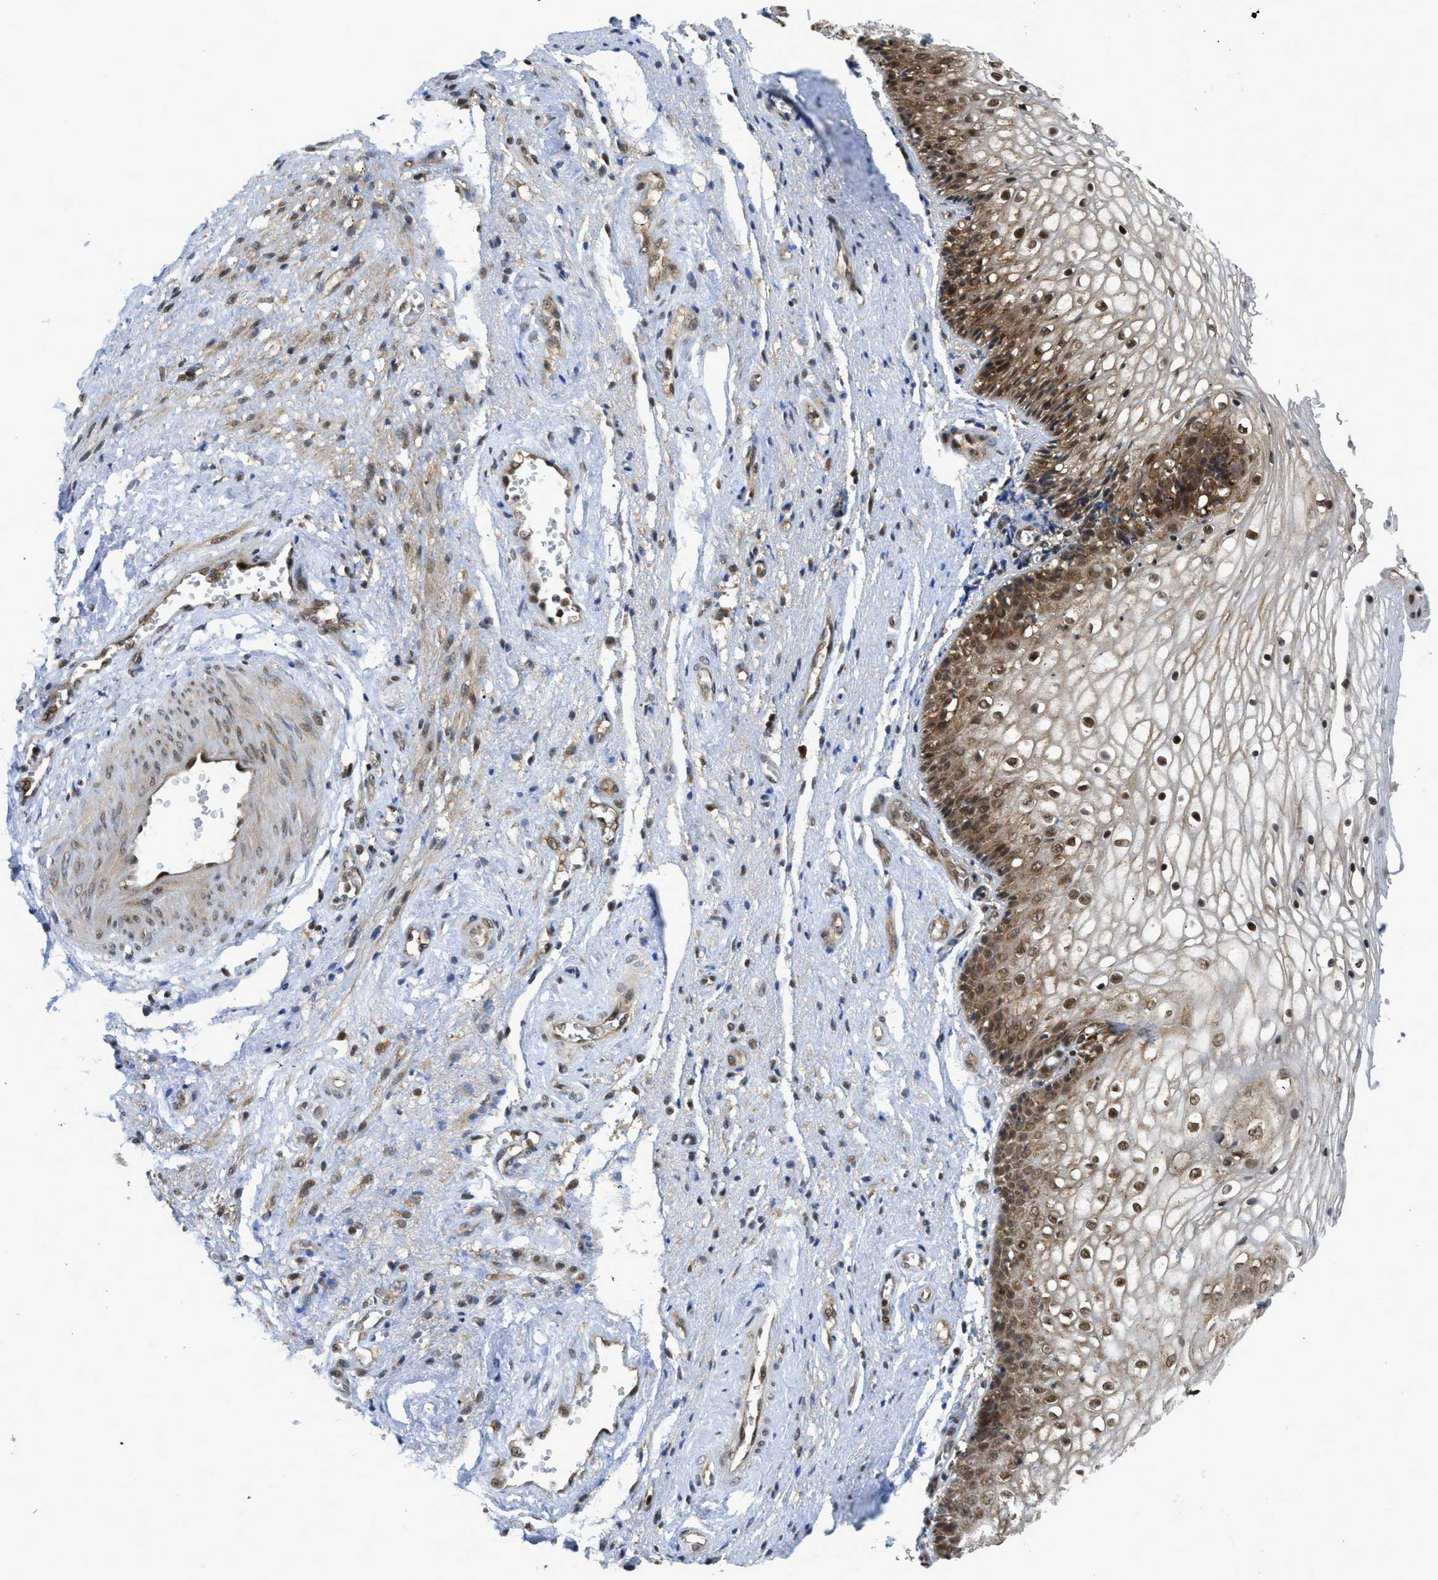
{"staining": {"intensity": "moderate", "quantity": "25%-75%", "location": "cytoplasmic/membranous,nuclear"}, "tissue": "vagina", "cell_type": "Squamous epithelial cells", "image_type": "normal", "snomed": [{"axis": "morphology", "description": "Normal tissue, NOS"}, {"axis": "topography", "description": "Vagina"}], "caption": "DAB (3,3'-diaminobenzidine) immunohistochemical staining of unremarkable vagina demonstrates moderate cytoplasmic/membranous,nuclear protein expression in approximately 25%-75% of squamous epithelial cells.", "gene": "TACC1", "patient": {"sex": "female", "age": 34}}